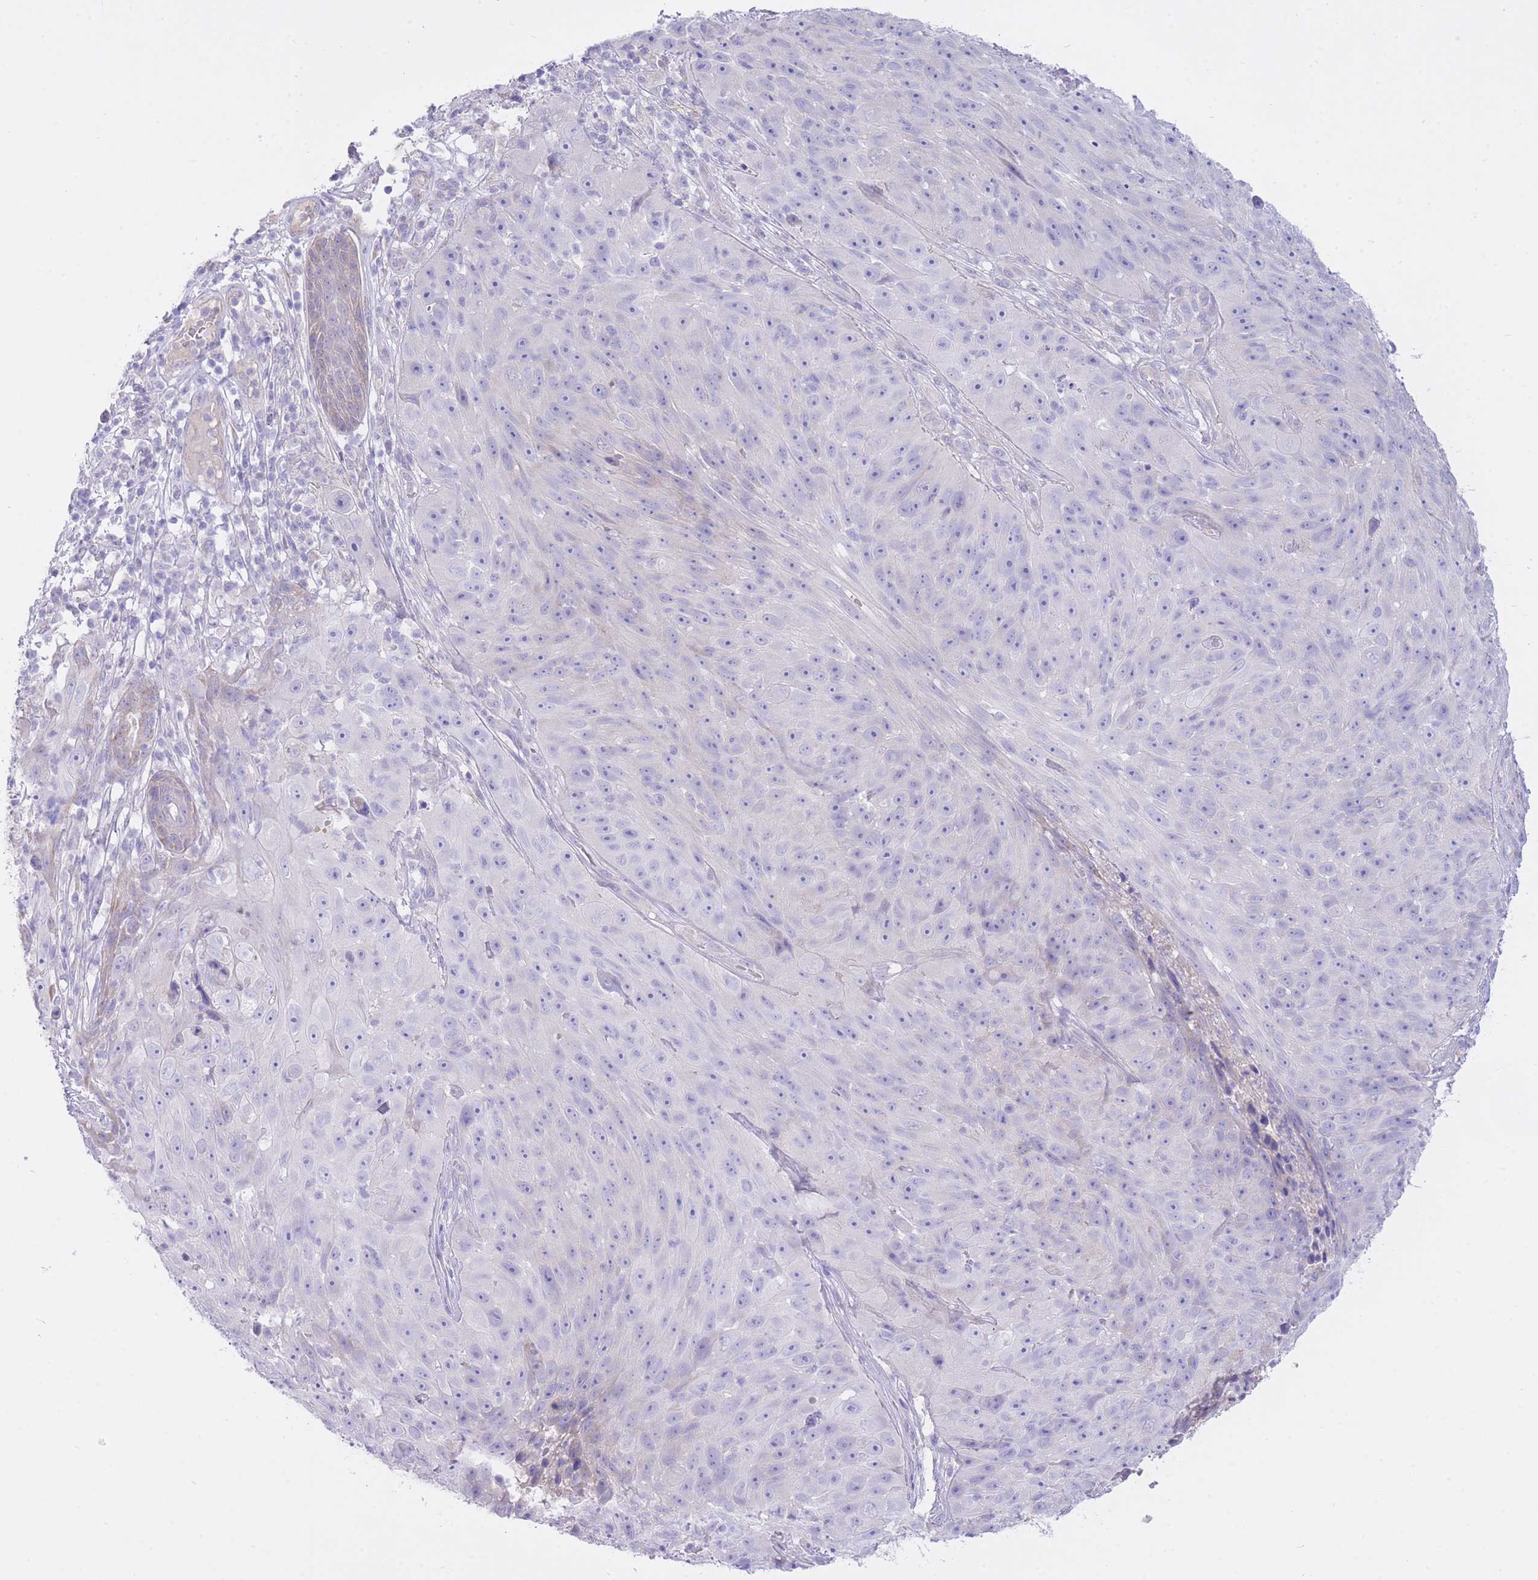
{"staining": {"intensity": "negative", "quantity": "none", "location": "none"}, "tissue": "skin cancer", "cell_type": "Tumor cells", "image_type": "cancer", "snomed": [{"axis": "morphology", "description": "Squamous cell carcinoma, NOS"}, {"axis": "topography", "description": "Skin"}], "caption": "This is an immunohistochemistry (IHC) micrograph of human squamous cell carcinoma (skin). There is no expression in tumor cells.", "gene": "PGM1", "patient": {"sex": "female", "age": 87}}